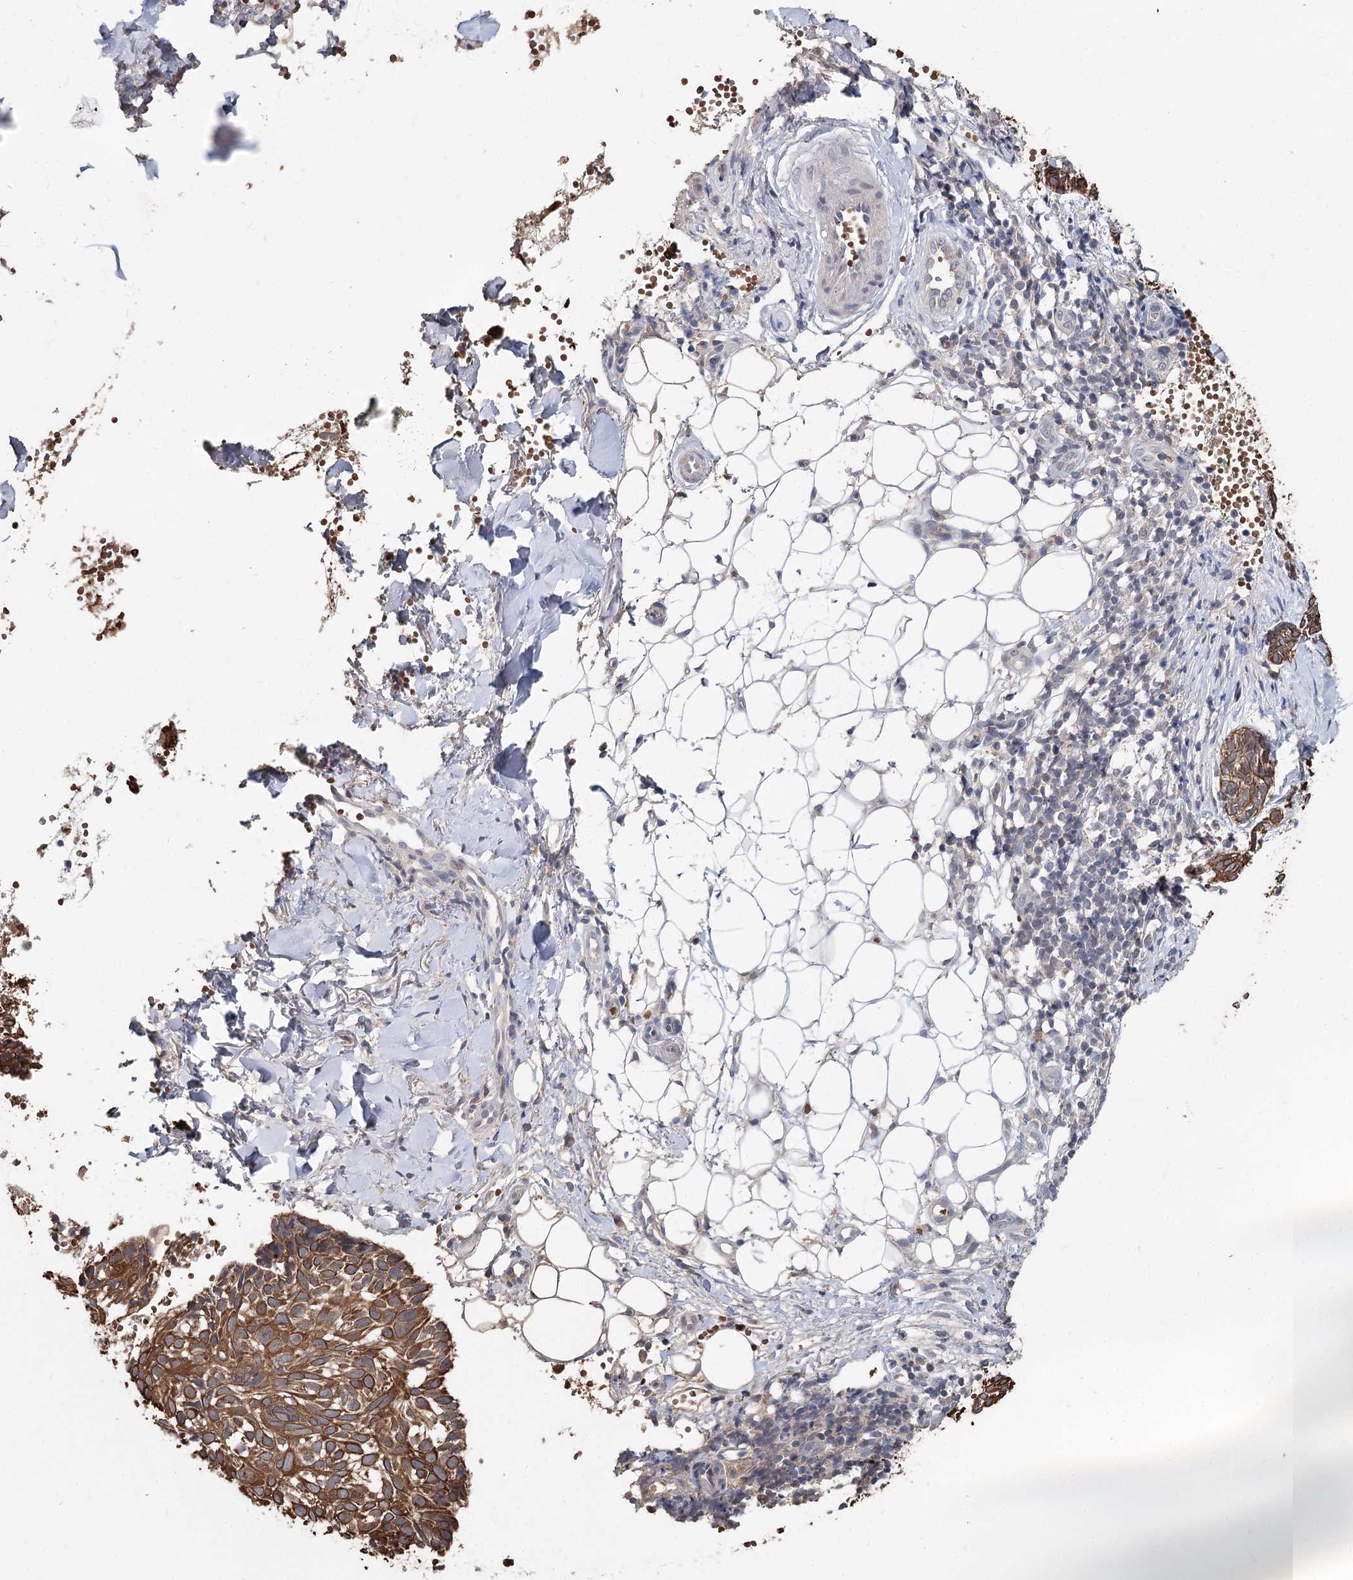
{"staining": {"intensity": "strong", "quantity": ">75%", "location": "cytoplasmic/membranous"}, "tissue": "skin cancer", "cell_type": "Tumor cells", "image_type": "cancer", "snomed": [{"axis": "morphology", "description": "Normal tissue, NOS"}, {"axis": "morphology", "description": "Basal cell carcinoma"}, {"axis": "topography", "description": "Skin"}], "caption": "Basal cell carcinoma (skin) stained with DAB immunohistochemistry reveals high levels of strong cytoplasmic/membranous staining in about >75% of tumor cells.", "gene": "FBXO7", "patient": {"sex": "male", "age": 66}}